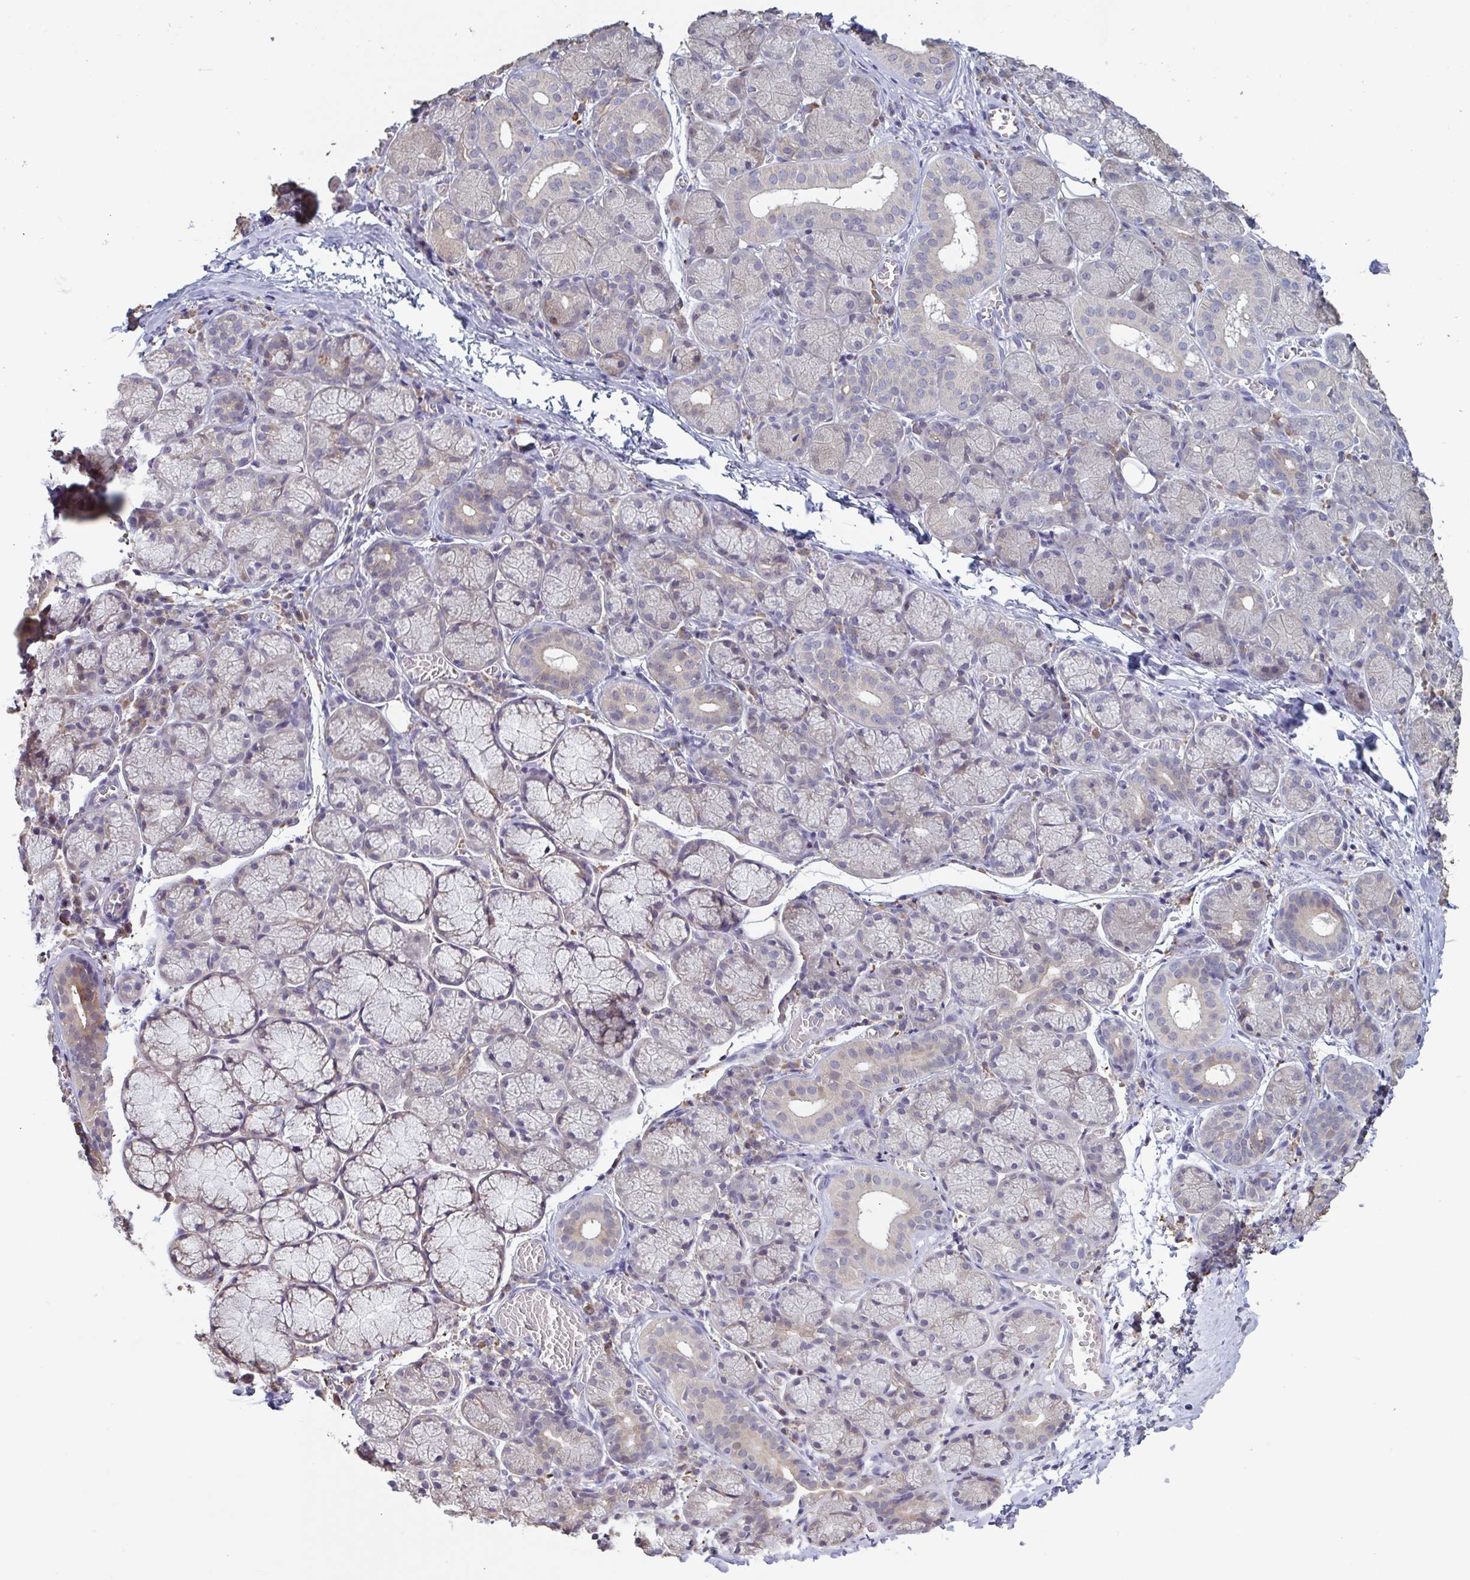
{"staining": {"intensity": "moderate", "quantity": "<25%", "location": "cytoplasmic/membranous"}, "tissue": "salivary gland", "cell_type": "Glandular cells", "image_type": "normal", "snomed": [{"axis": "morphology", "description": "Normal tissue, NOS"}, {"axis": "topography", "description": "Salivary gland"}], "caption": "Immunohistochemistry image of normal salivary gland stained for a protein (brown), which reveals low levels of moderate cytoplasmic/membranous expression in about <25% of glandular cells.", "gene": "CD1E", "patient": {"sex": "female", "age": 24}}